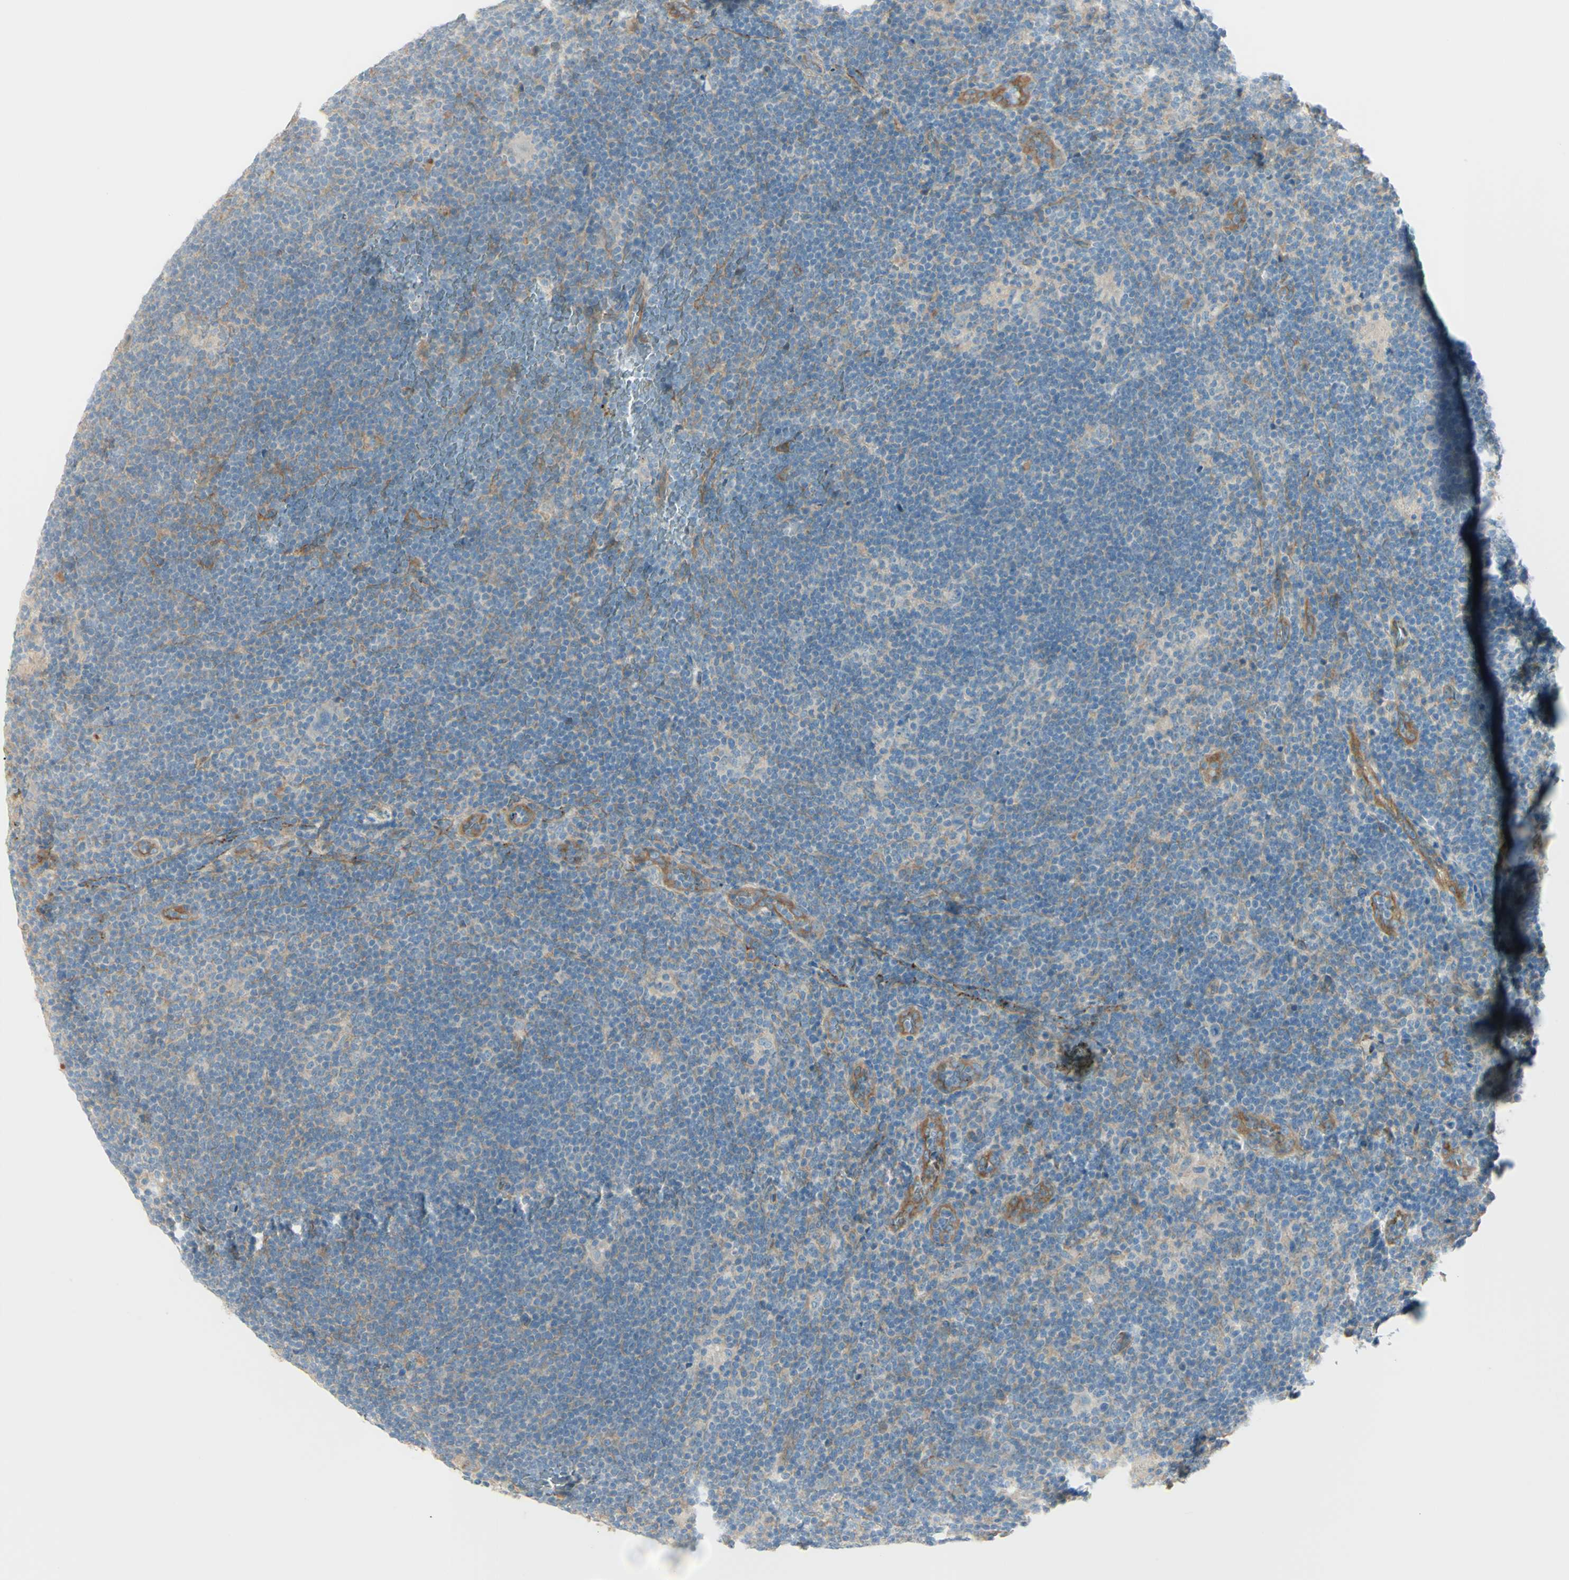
{"staining": {"intensity": "weak", "quantity": "25%-75%", "location": "cytoplasmic/membranous"}, "tissue": "lymphoma", "cell_type": "Tumor cells", "image_type": "cancer", "snomed": [{"axis": "morphology", "description": "Hodgkin's disease, NOS"}, {"axis": "topography", "description": "Lymph node"}], "caption": "Protein expression analysis of lymphoma demonstrates weak cytoplasmic/membranous staining in about 25%-75% of tumor cells.", "gene": "PCDHGA2", "patient": {"sex": "female", "age": 57}}